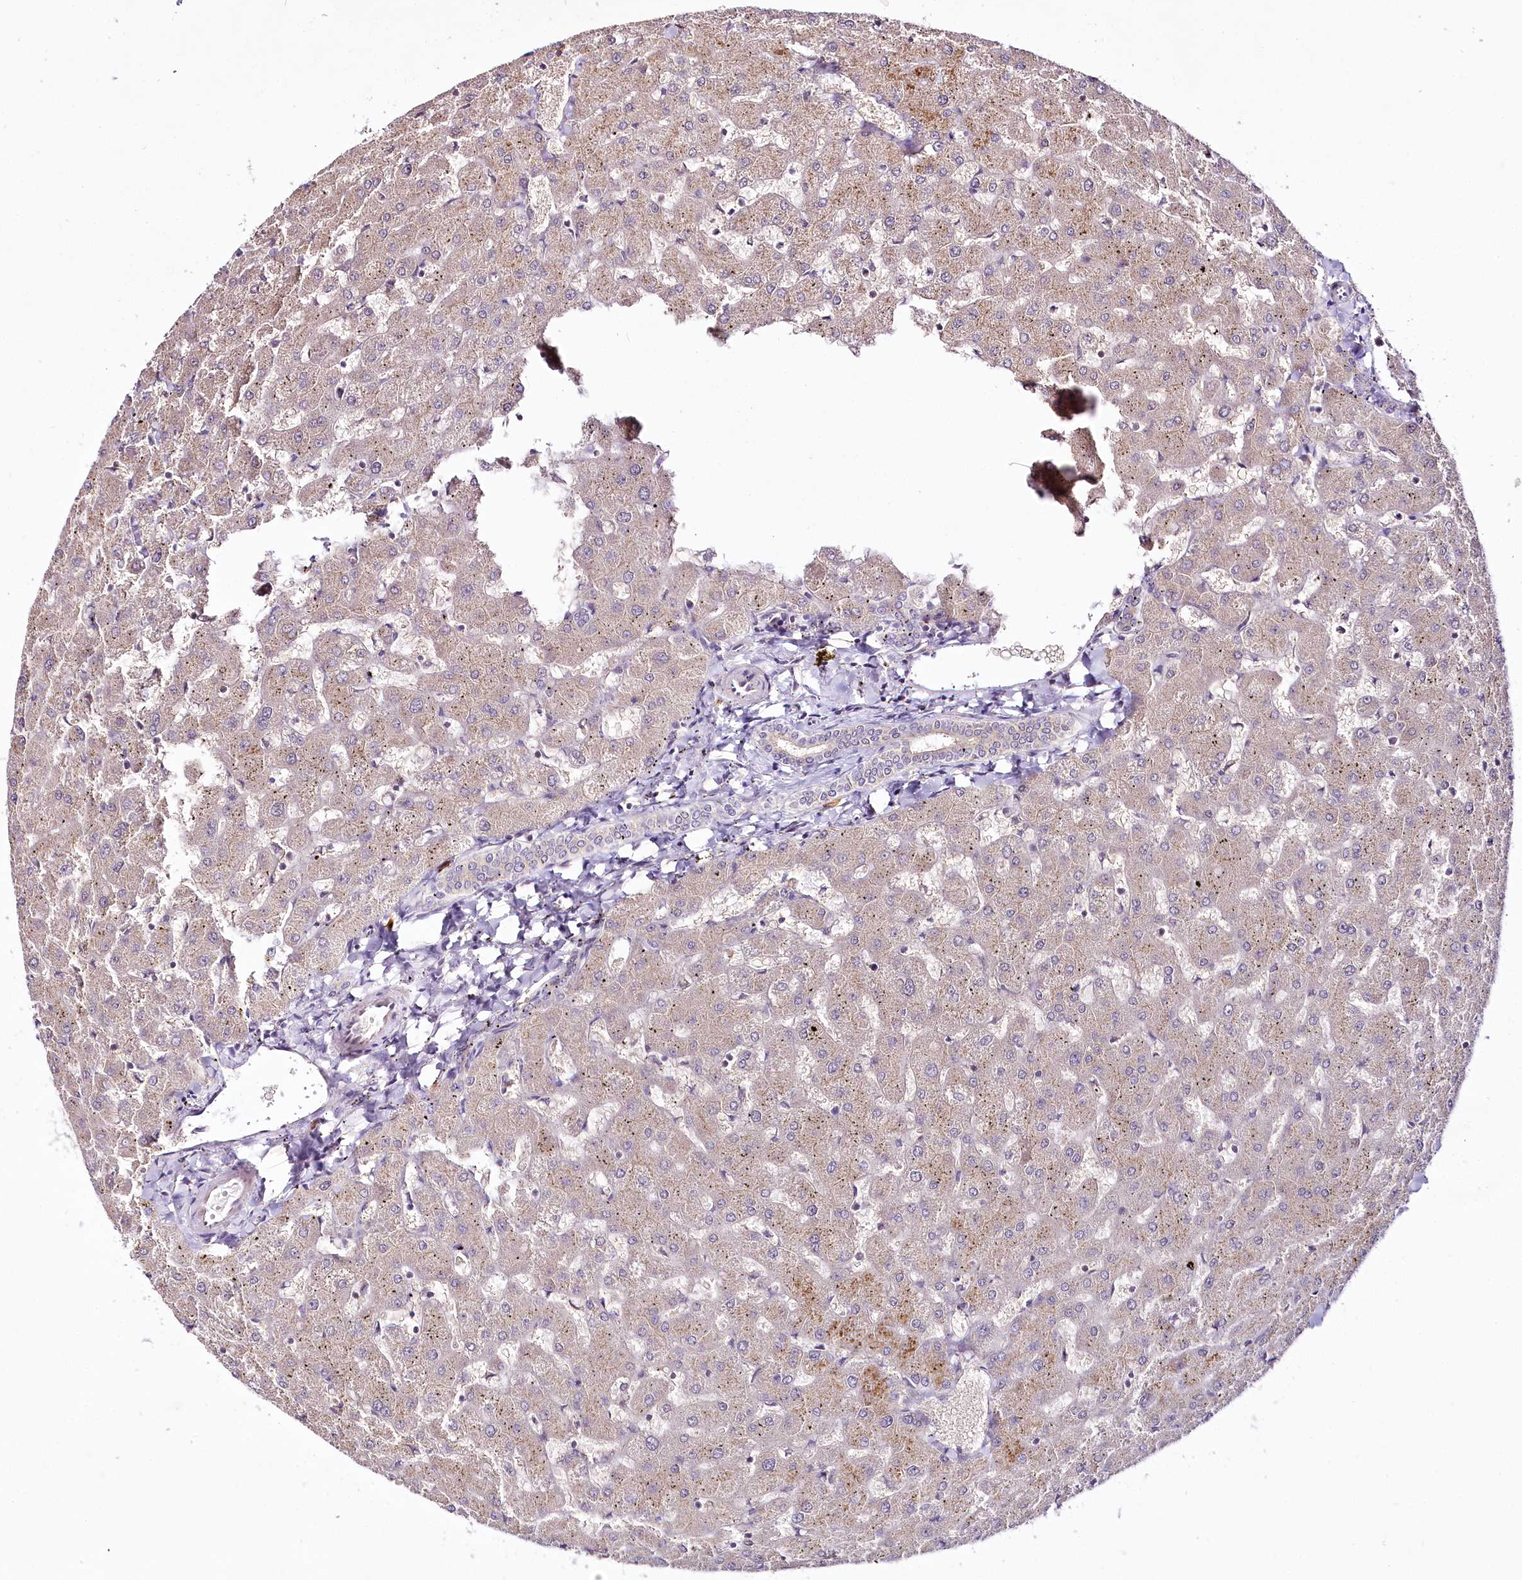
{"staining": {"intensity": "negative", "quantity": "none", "location": "none"}, "tissue": "liver", "cell_type": "Cholangiocytes", "image_type": "normal", "snomed": [{"axis": "morphology", "description": "Normal tissue, NOS"}, {"axis": "topography", "description": "Liver"}], "caption": "Immunohistochemistry micrograph of normal liver: liver stained with DAB exhibits no significant protein positivity in cholangiocytes.", "gene": "VWA5A", "patient": {"sex": "female", "age": 63}}